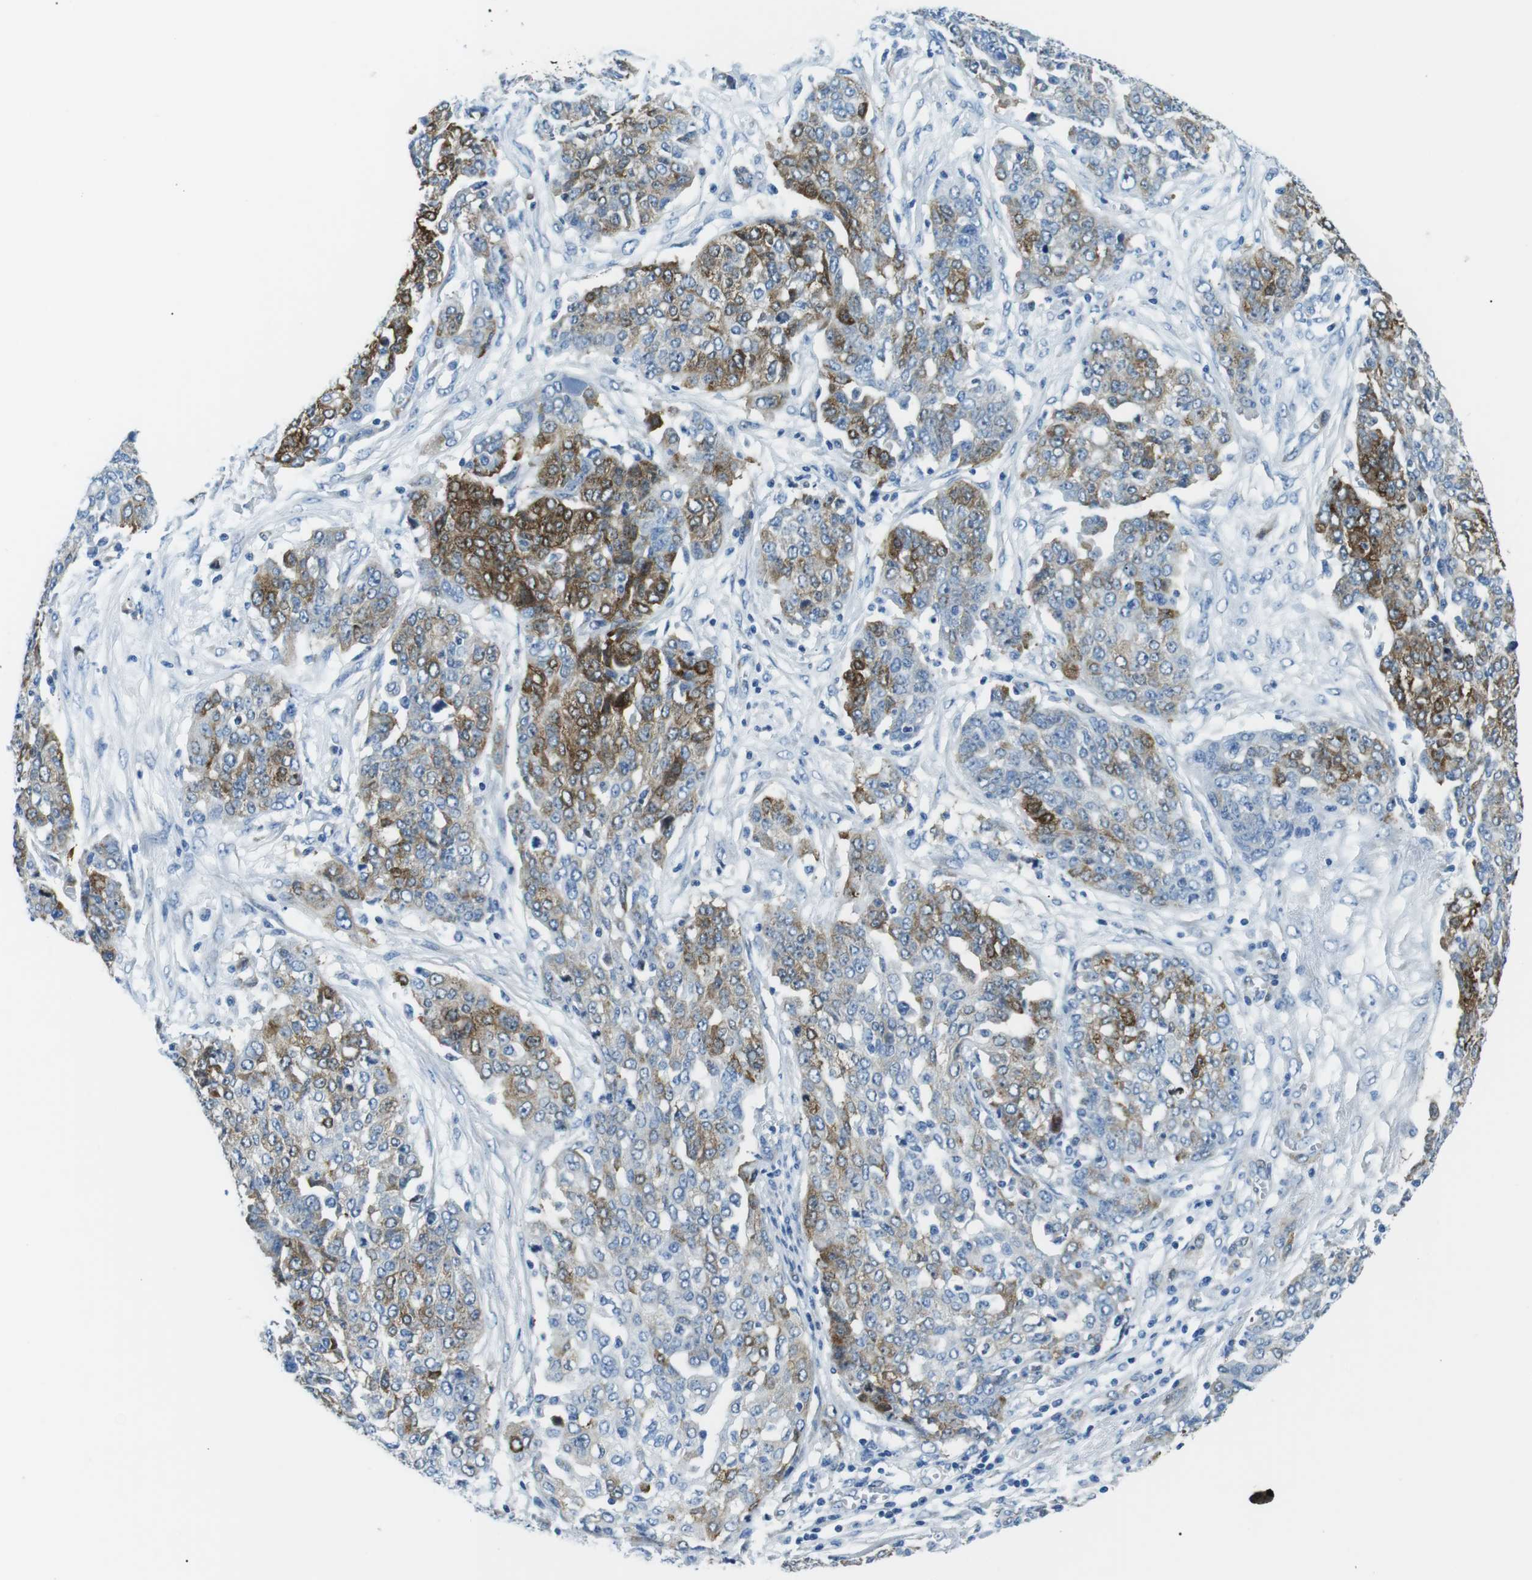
{"staining": {"intensity": "moderate", "quantity": "25%-75%", "location": "cytoplasmic/membranous"}, "tissue": "ovarian cancer", "cell_type": "Tumor cells", "image_type": "cancer", "snomed": [{"axis": "morphology", "description": "Cystadenocarcinoma, serous, NOS"}, {"axis": "topography", "description": "Soft tissue"}, {"axis": "topography", "description": "Ovary"}], "caption": "Serous cystadenocarcinoma (ovarian) was stained to show a protein in brown. There is medium levels of moderate cytoplasmic/membranous positivity in about 25%-75% of tumor cells.", "gene": "PHLDA1", "patient": {"sex": "female", "age": 57}}